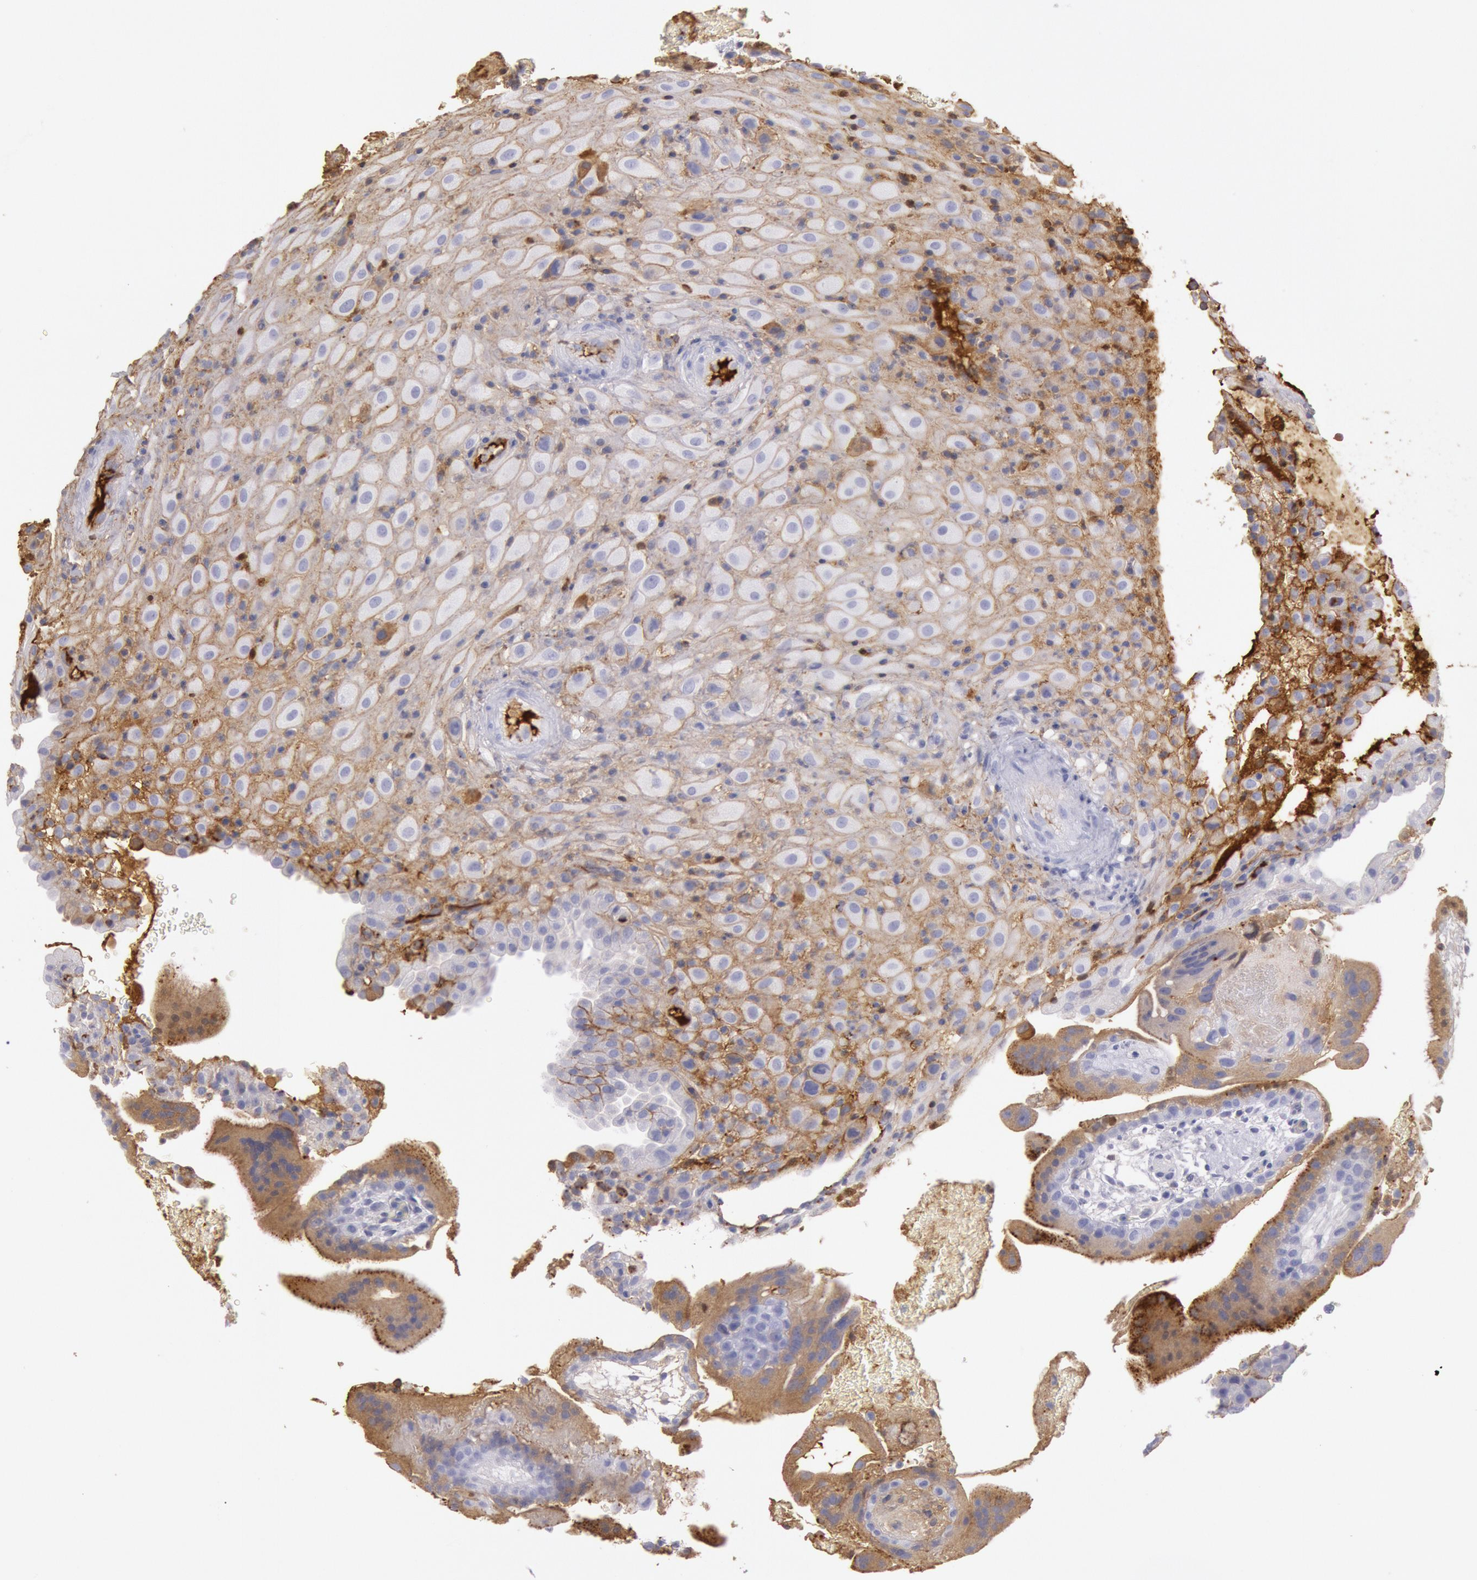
{"staining": {"intensity": "negative", "quantity": "none", "location": "none"}, "tissue": "placenta", "cell_type": "Decidual cells", "image_type": "normal", "snomed": [{"axis": "morphology", "description": "Normal tissue, NOS"}, {"axis": "topography", "description": "Placenta"}], "caption": "Protein analysis of unremarkable placenta displays no significant expression in decidual cells. Brightfield microscopy of immunohistochemistry (IHC) stained with DAB (3,3'-diaminobenzidine) (brown) and hematoxylin (blue), captured at high magnification.", "gene": "IGHA1", "patient": {"sex": "female", "age": 19}}